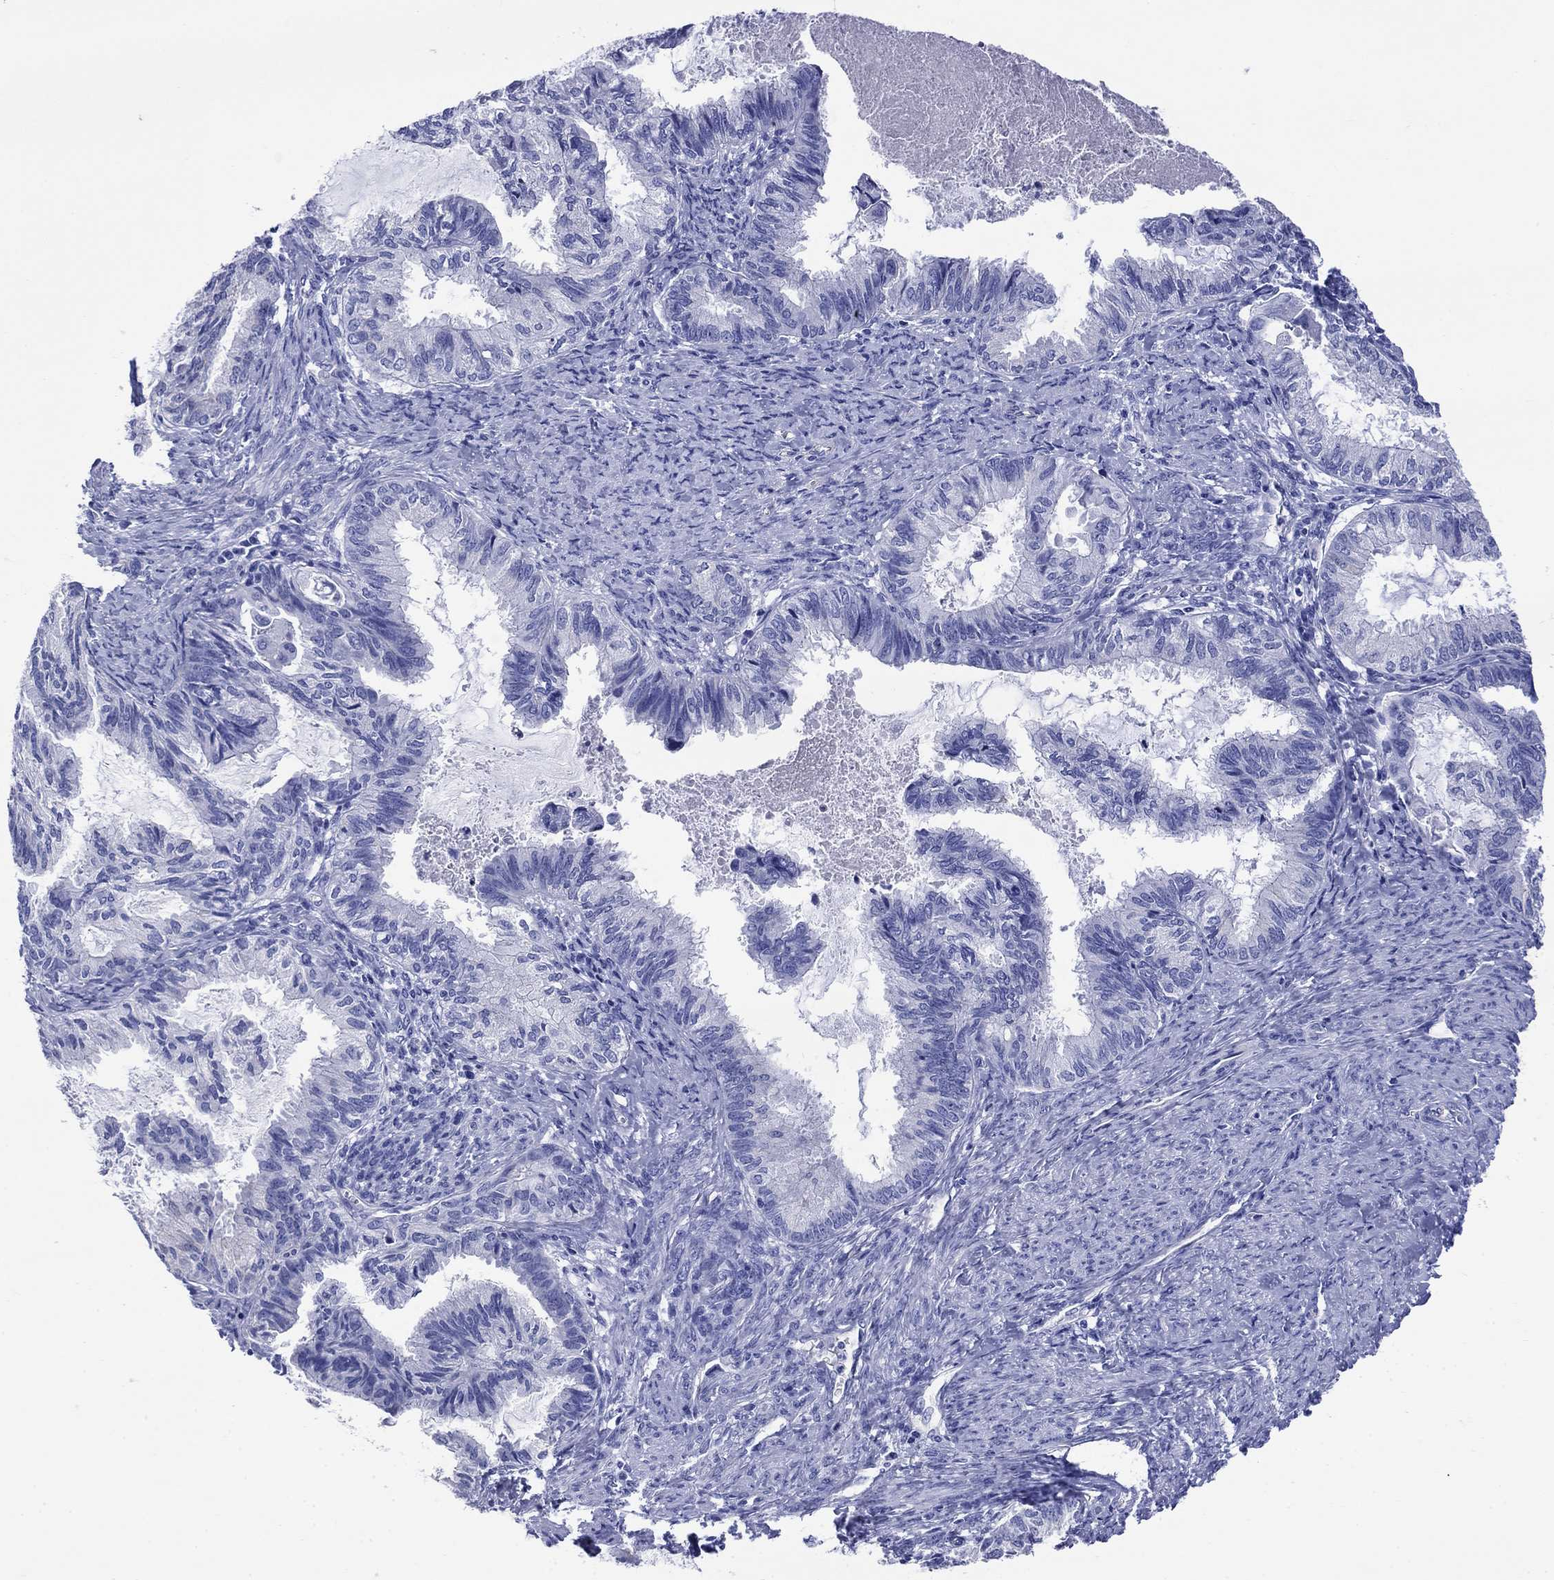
{"staining": {"intensity": "negative", "quantity": "none", "location": "none"}, "tissue": "endometrial cancer", "cell_type": "Tumor cells", "image_type": "cancer", "snomed": [{"axis": "morphology", "description": "Adenocarcinoma, NOS"}, {"axis": "topography", "description": "Endometrium"}], "caption": "This is an immunohistochemistry (IHC) histopathology image of endometrial cancer (adenocarcinoma). There is no staining in tumor cells.", "gene": "SLC1A2", "patient": {"sex": "female", "age": 86}}